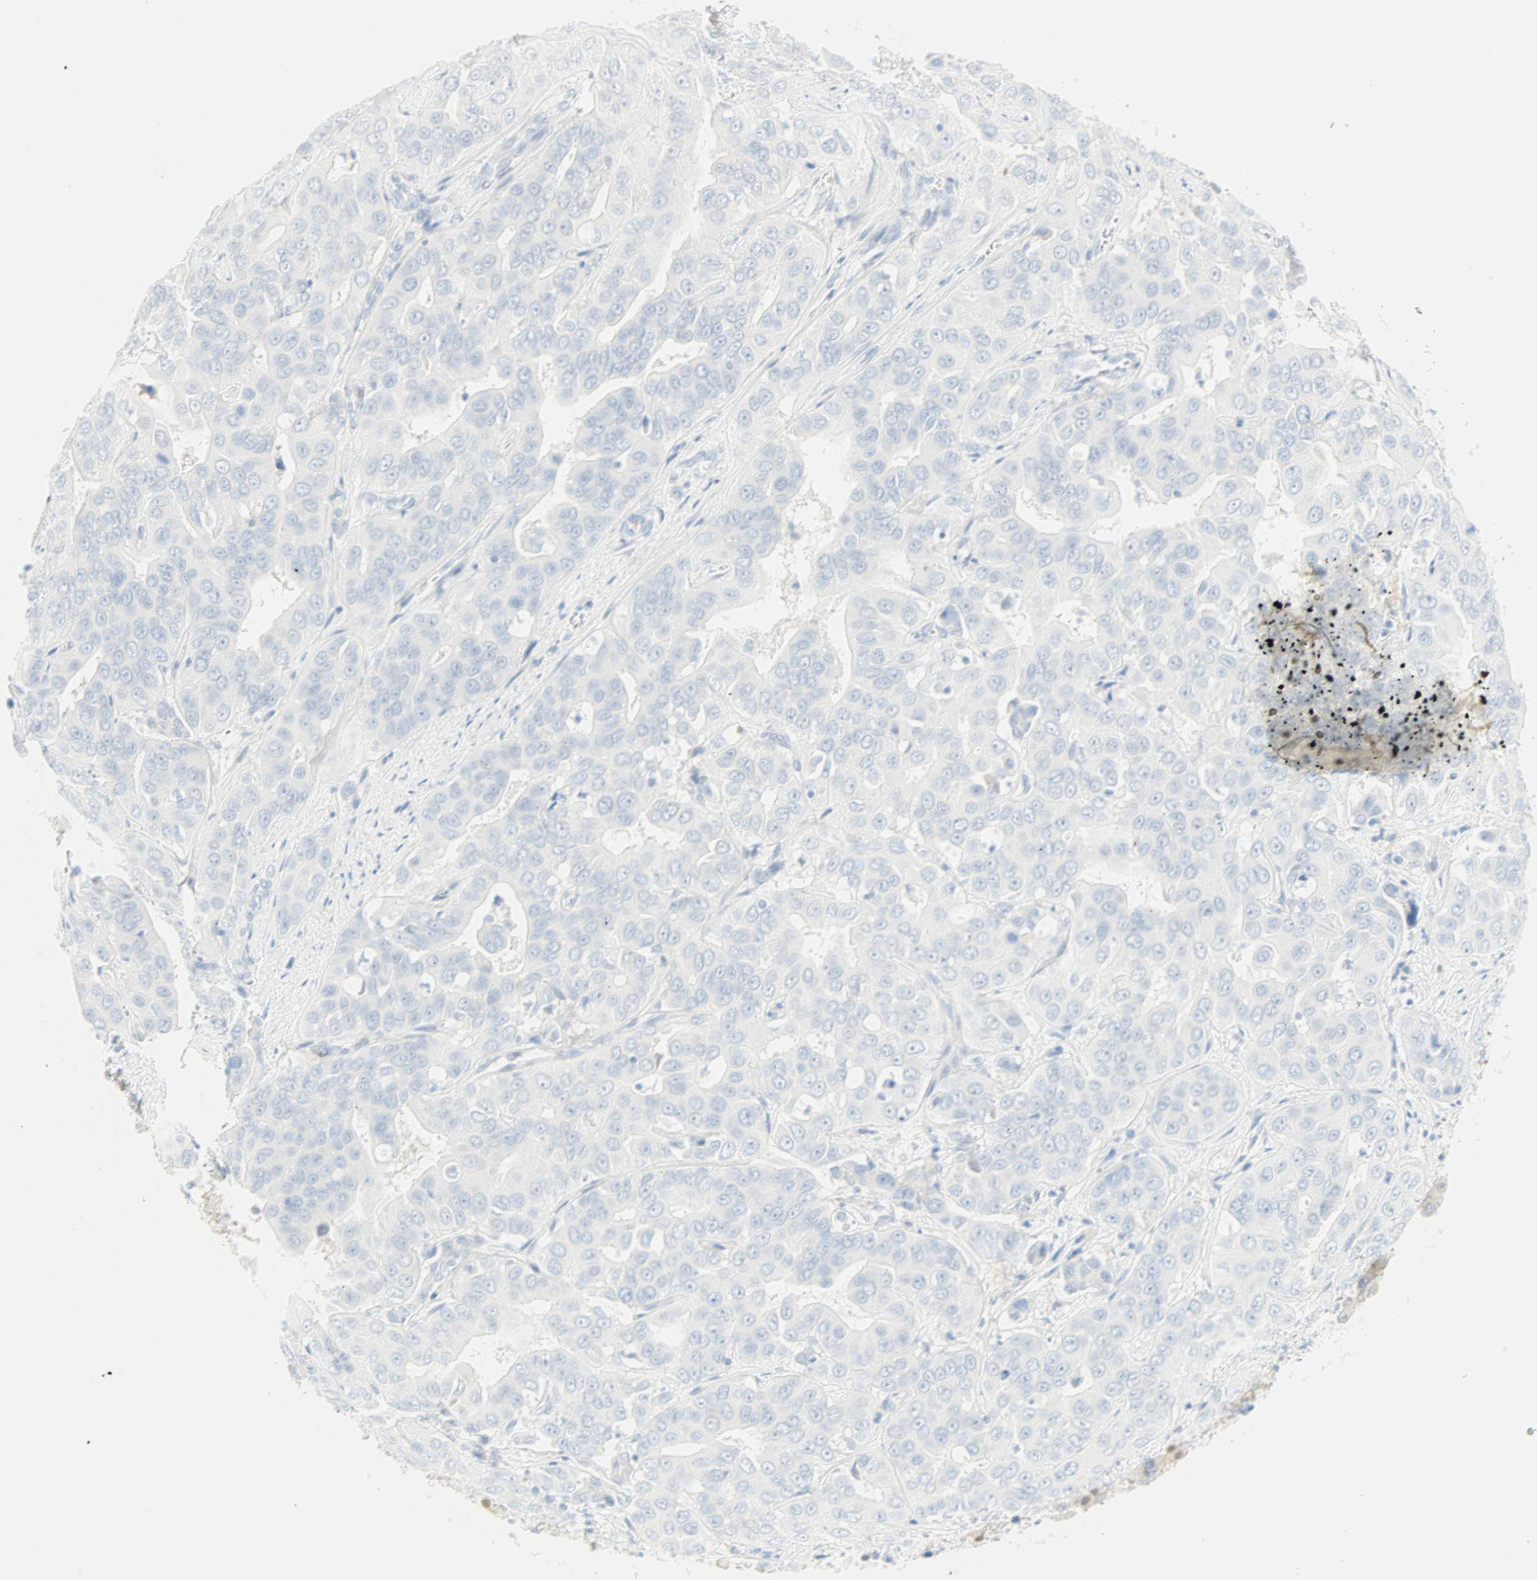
{"staining": {"intensity": "negative", "quantity": "none", "location": "none"}, "tissue": "liver cancer", "cell_type": "Tumor cells", "image_type": "cancer", "snomed": [{"axis": "morphology", "description": "Cholangiocarcinoma"}, {"axis": "topography", "description": "Liver"}], "caption": "A high-resolution histopathology image shows IHC staining of liver cancer, which demonstrates no significant positivity in tumor cells. Brightfield microscopy of immunohistochemistry (IHC) stained with DAB (3,3'-diaminobenzidine) (brown) and hematoxylin (blue), captured at high magnification.", "gene": "SELENBP1", "patient": {"sex": "female", "age": 52}}